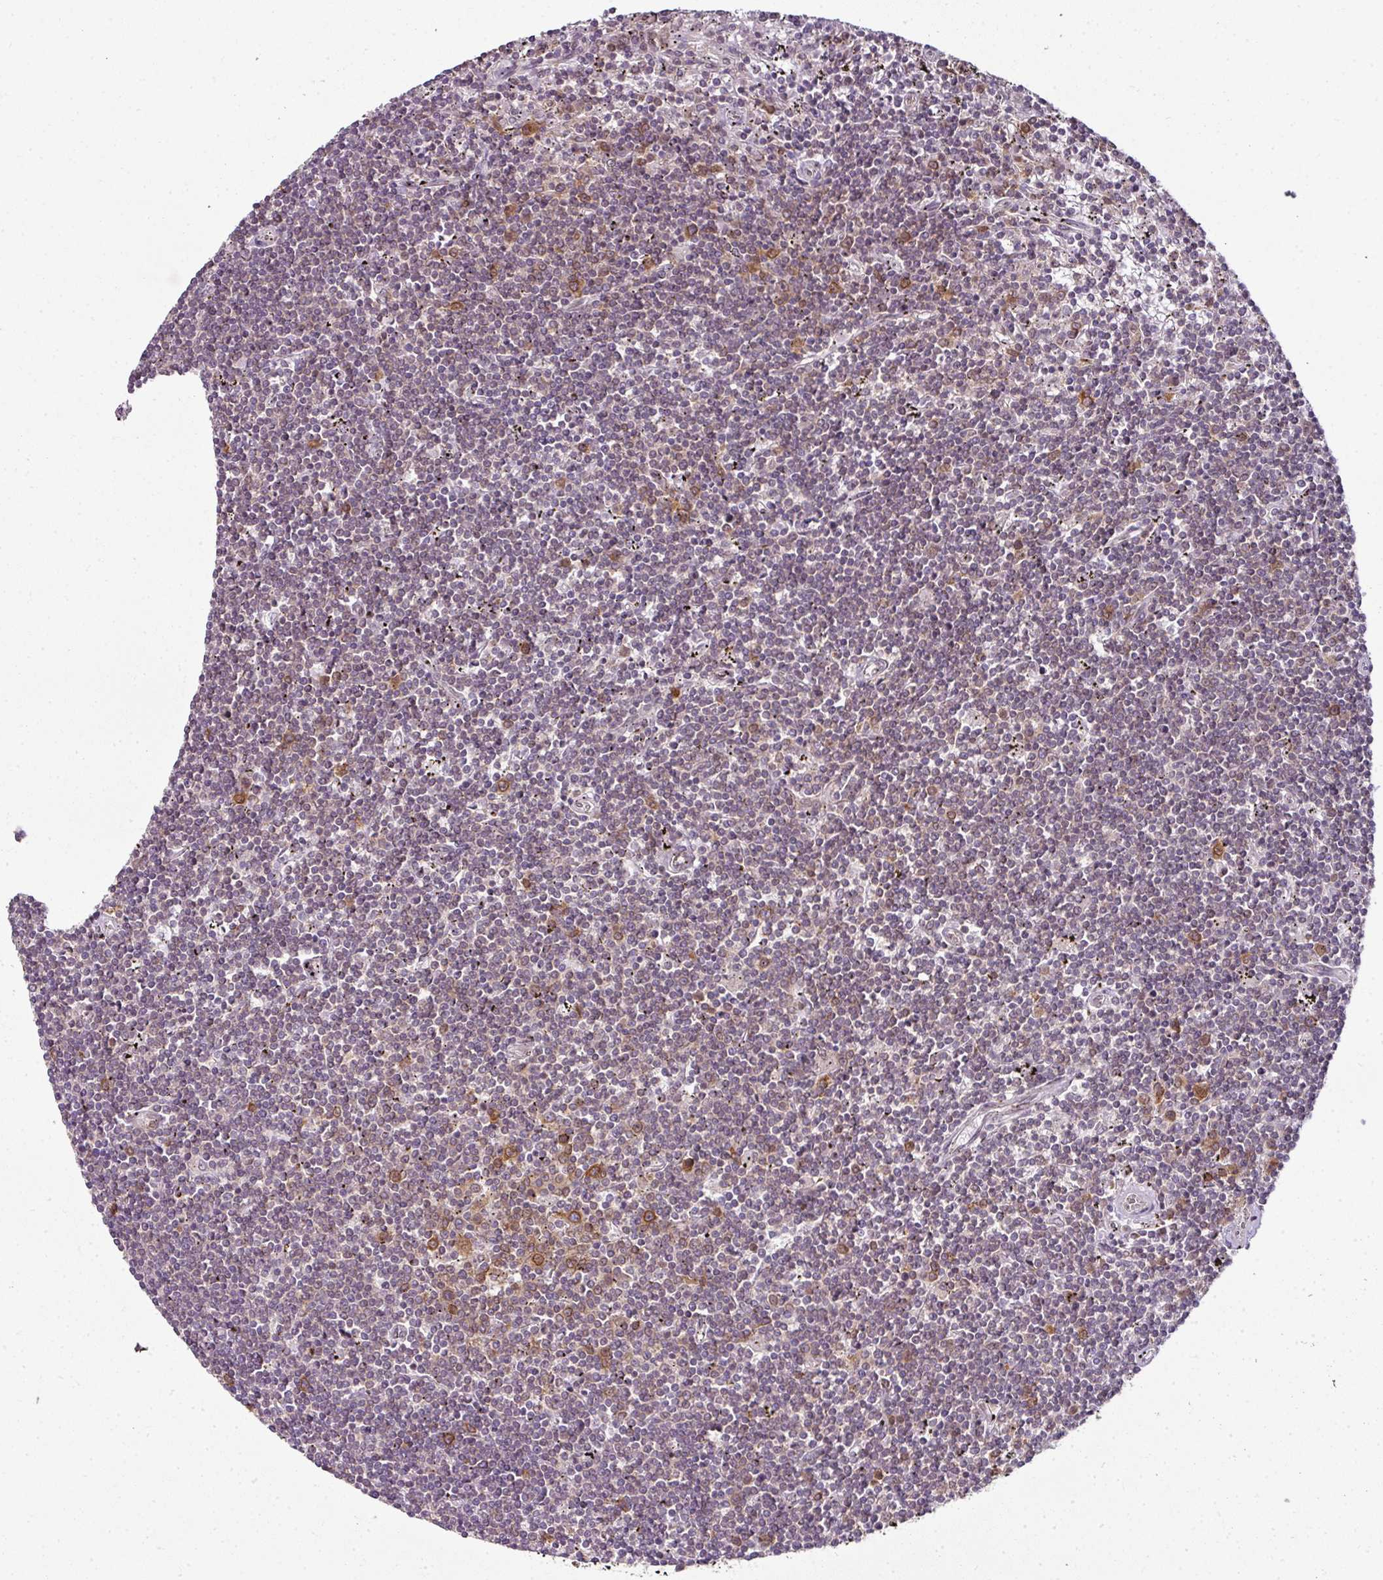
{"staining": {"intensity": "negative", "quantity": "none", "location": "none"}, "tissue": "lymphoma", "cell_type": "Tumor cells", "image_type": "cancer", "snomed": [{"axis": "morphology", "description": "Malignant lymphoma, non-Hodgkin's type, Low grade"}, {"axis": "topography", "description": "Spleen"}], "caption": "Histopathology image shows no significant protein staining in tumor cells of malignant lymphoma, non-Hodgkin's type (low-grade). (DAB immunohistochemistry (IHC), high magnification).", "gene": "RANGAP1", "patient": {"sex": "male", "age": 76}}